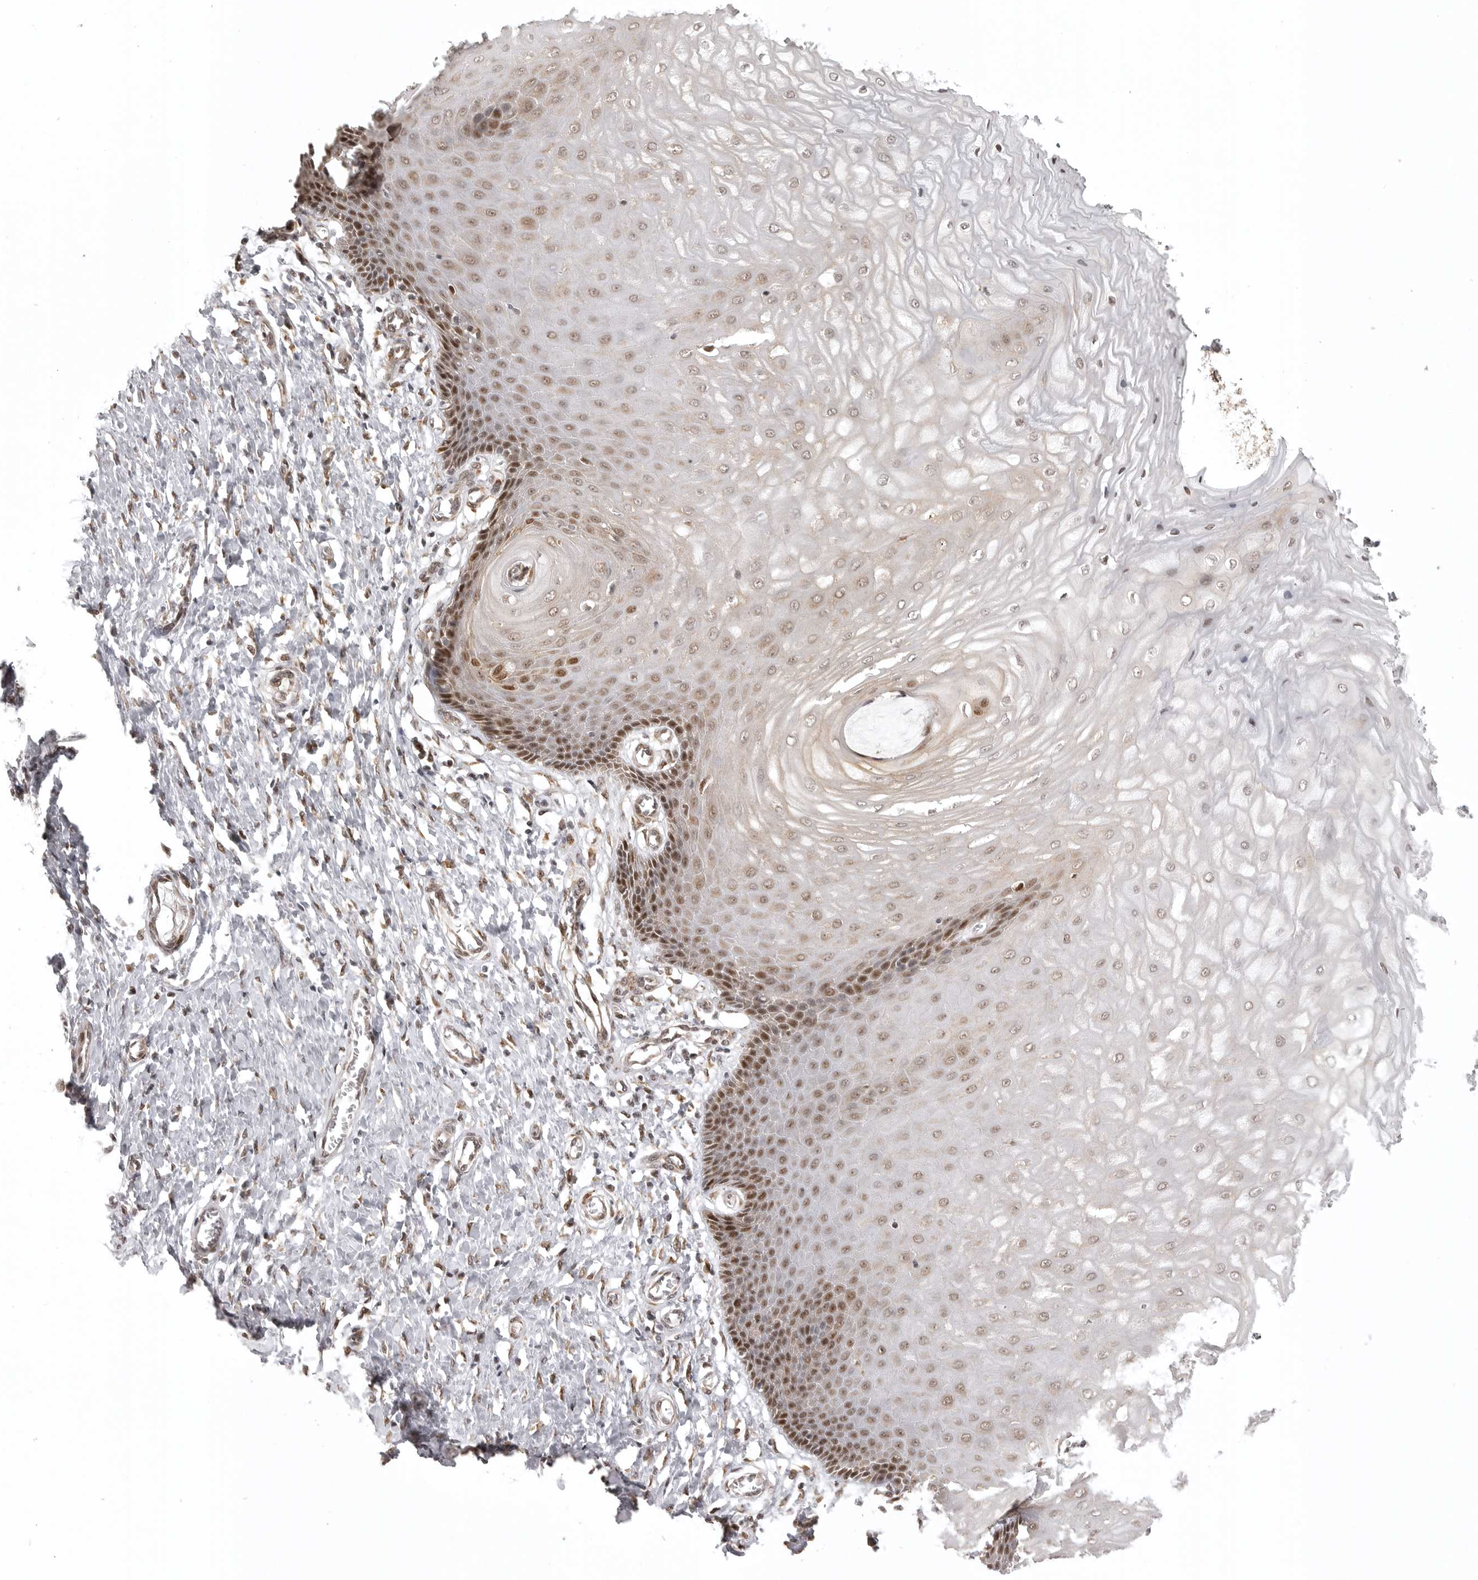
{"staining": {"intensity": "strong", "quantity": ">75%", "location": "nuclear"}, "tissue": "cervix", "cell_type": "Glandular cells", "image_type": "normal", "snomed": [{"axis": "morphology", "description": "Normal tissue, NOS"}, {"axis": "topography", "description": "Cervix"}], "caption": "Unremarkable cervix shows strong nuclear expression in about >75% of glandular cells, visualized by immunohistochemistry.", "gene": "ISG20L2", "patient": {"sex": "female", "age": 55}}